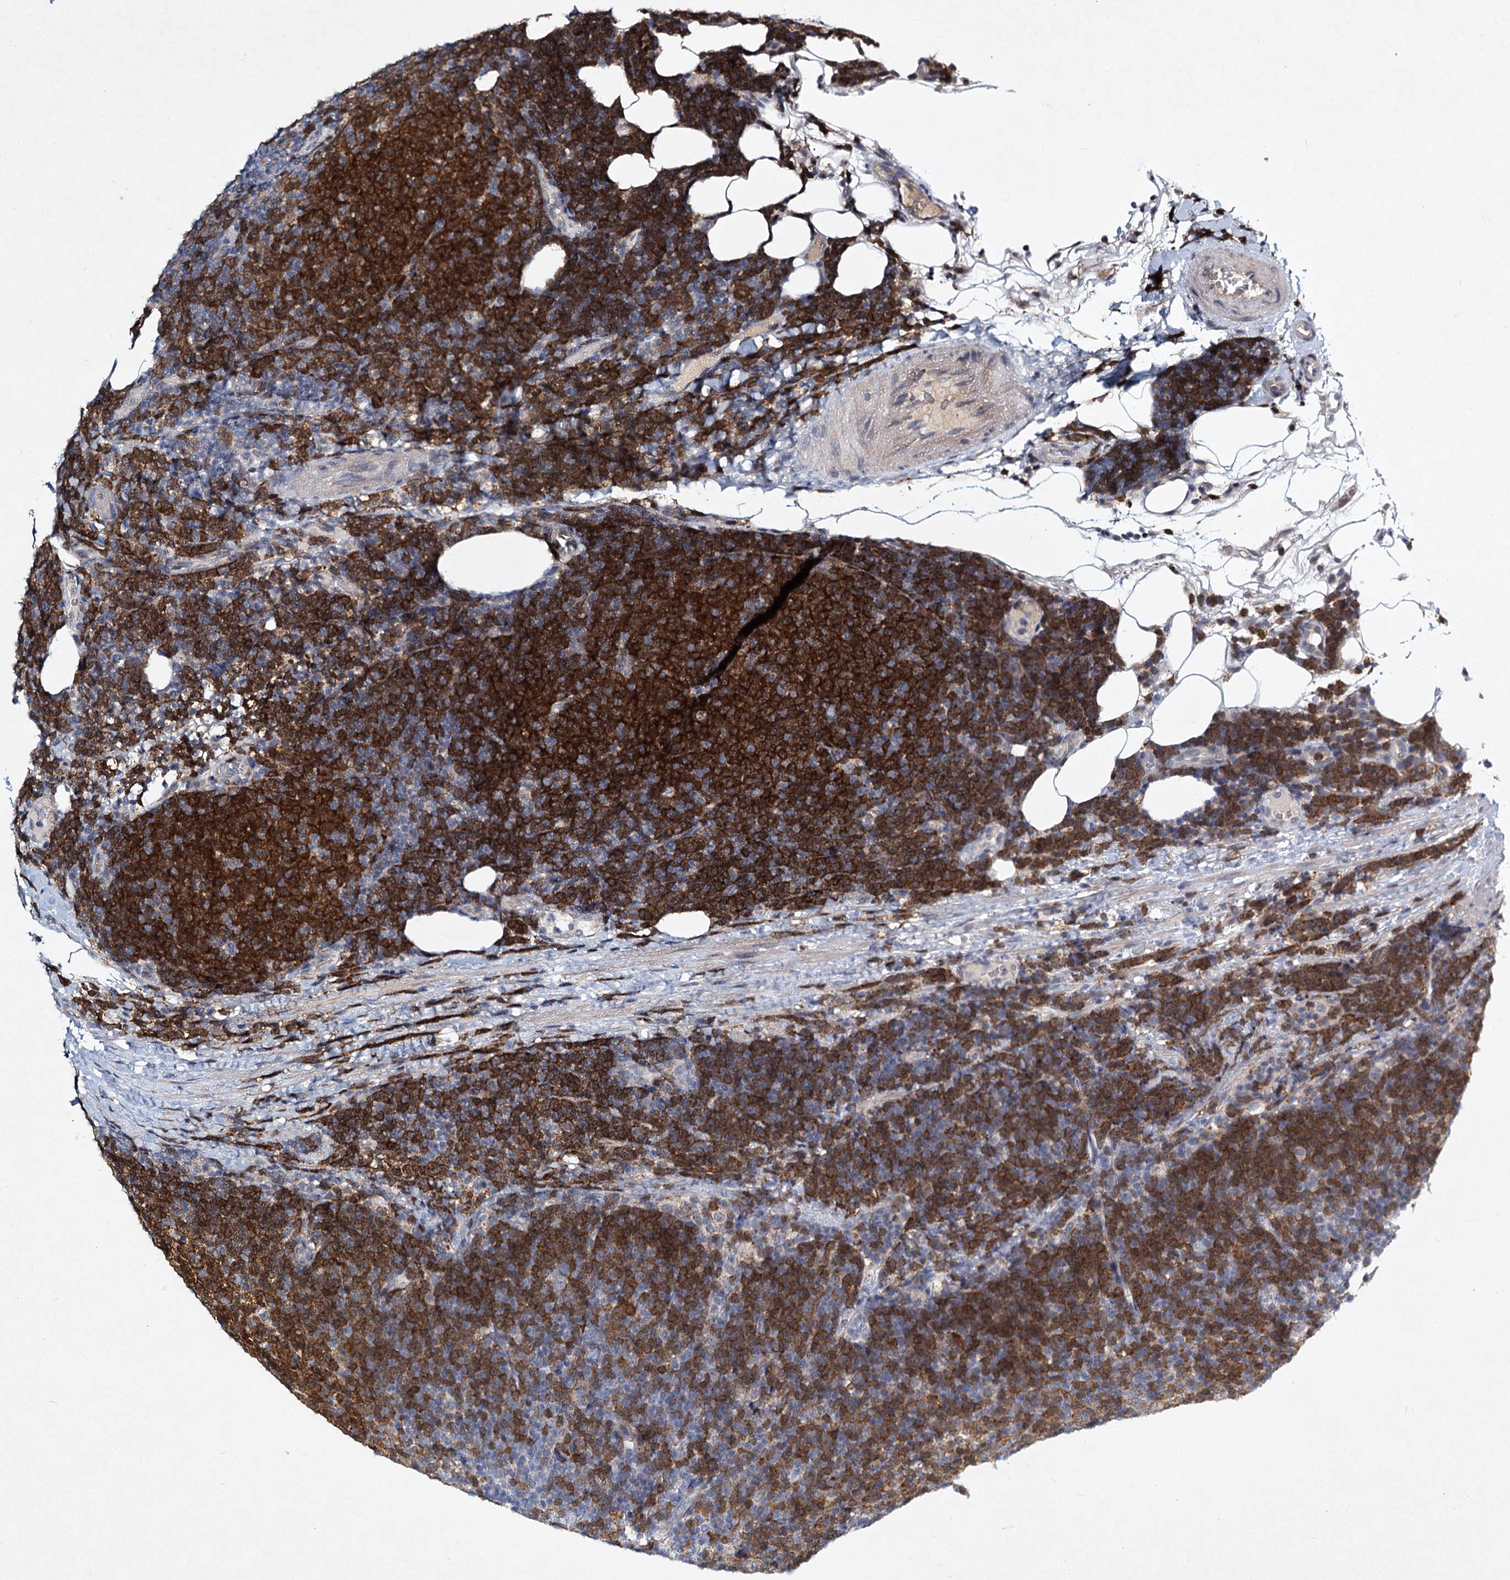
{"staining": {"intensity": "strong", "quantity": ">75%", "location": "cytoplasmic/membranous"}, "tissue": "lymphoma", "cell_type": "Tumor cells", "image_type": "cancer", "snomed": [{"axis": "morphology", "description": "Malignant lymphoma, non-Hodgkin's type, Low grade"}, {"axis": "topography", "description": "Lymph node"}], "caption": "Low-grade malignant lymphoma, non-Hodgkin's type stained with a protein marker exhibits strong staining in tumor cells.", "gene": "STAP1", "patient": {"sex": "male", "age": 66}}